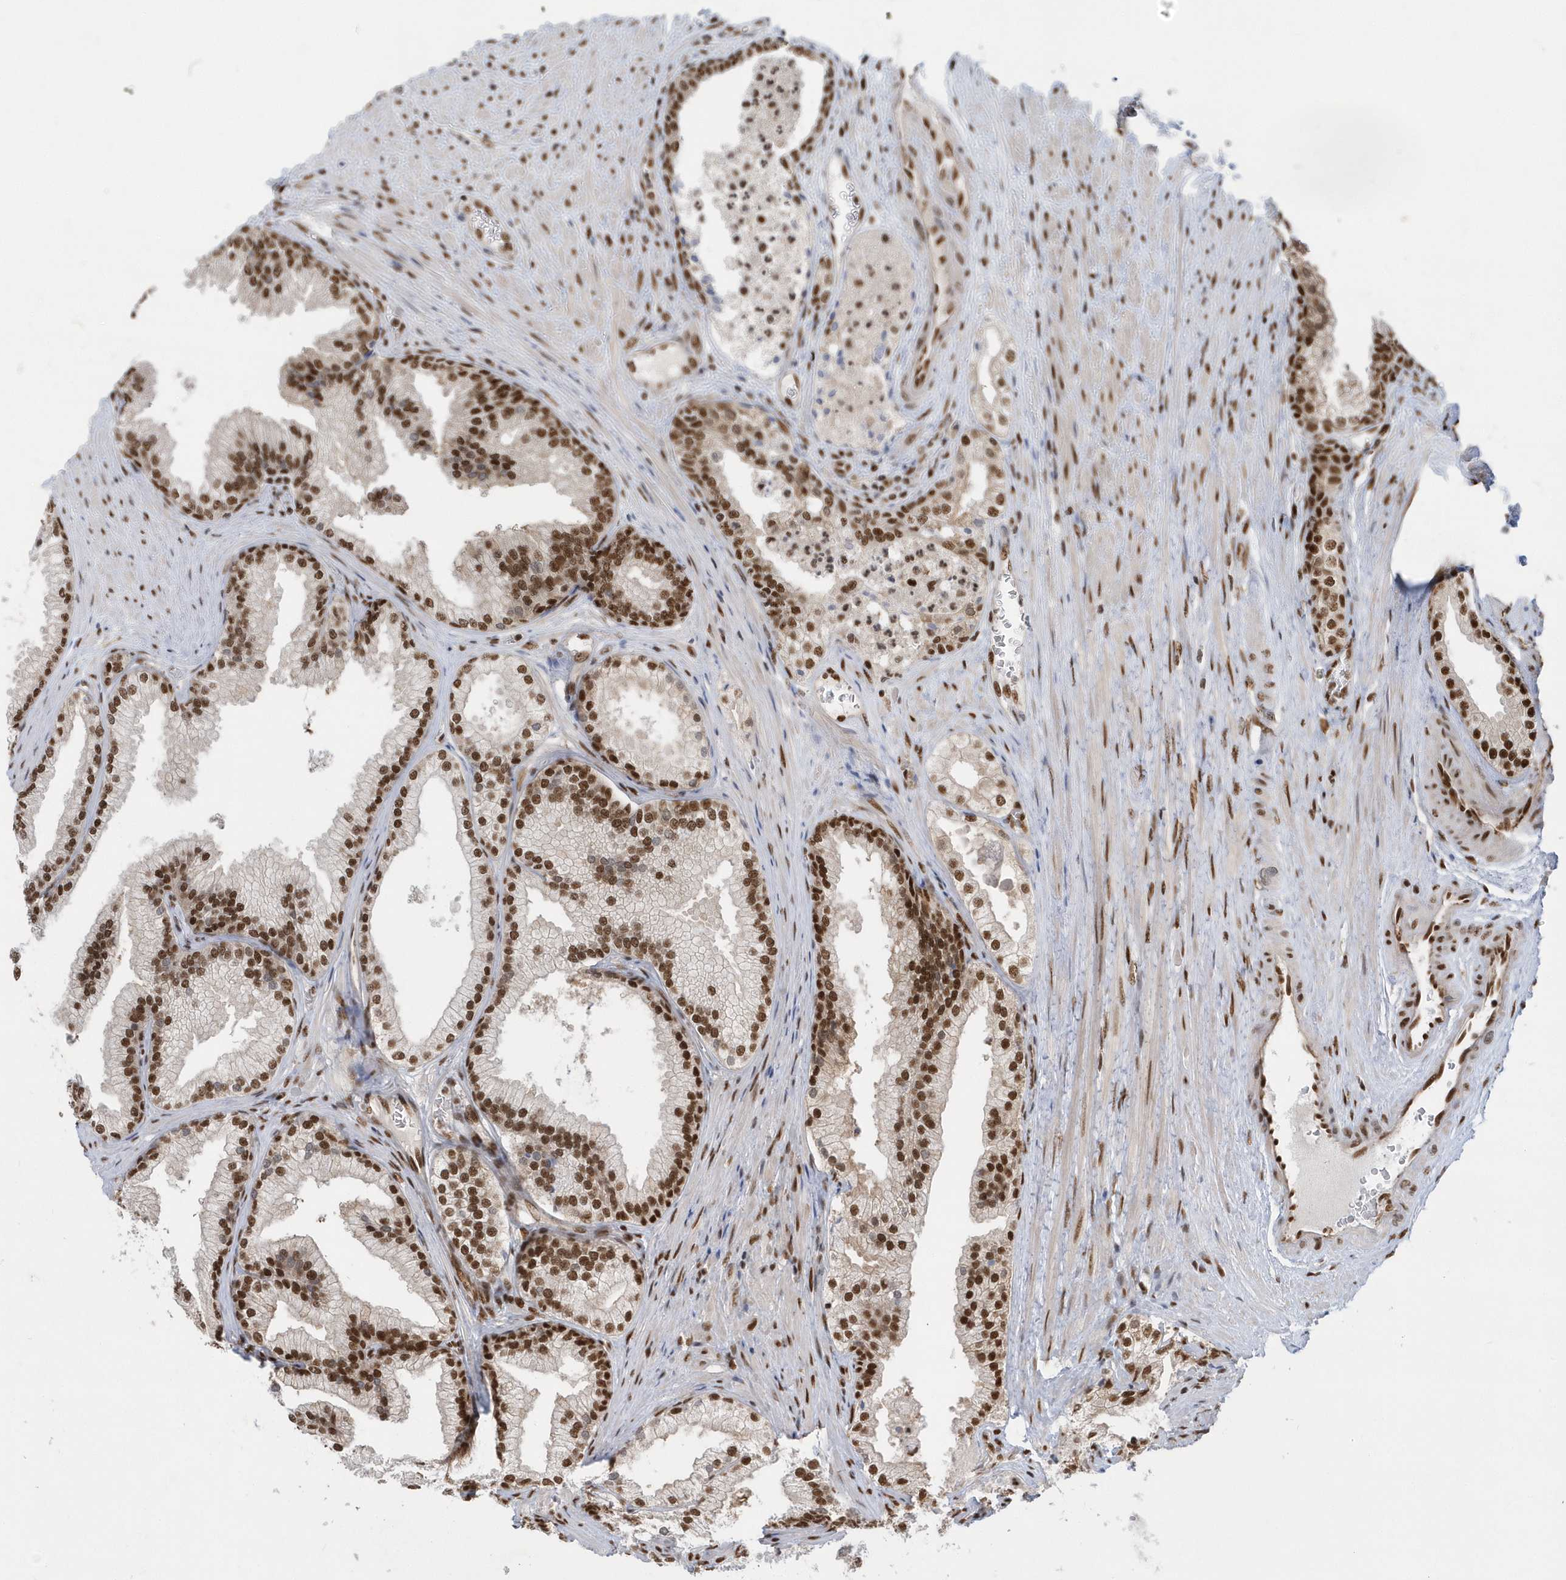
{"staining": {"intensity": "strong", "quantity": ">75%", "location": "nuclear"}, "tissue": "prostate", "cell_type": "Glandular cells", "image_type": "normal", "snomed": [{"axis": "morphology", "description": "Normal tissue, NOS"}, {"axis": "topography", "description": "Prostate"}], "caption": "Immunohistochemistry of benign prostate shows high levels of strong nuclear expression in approximately >75% of glandular cells. (IHC, brightfield microscopy, high magnification).", "gene": "SEPHS1", "patient": {"sex": "male", "age": 76}}